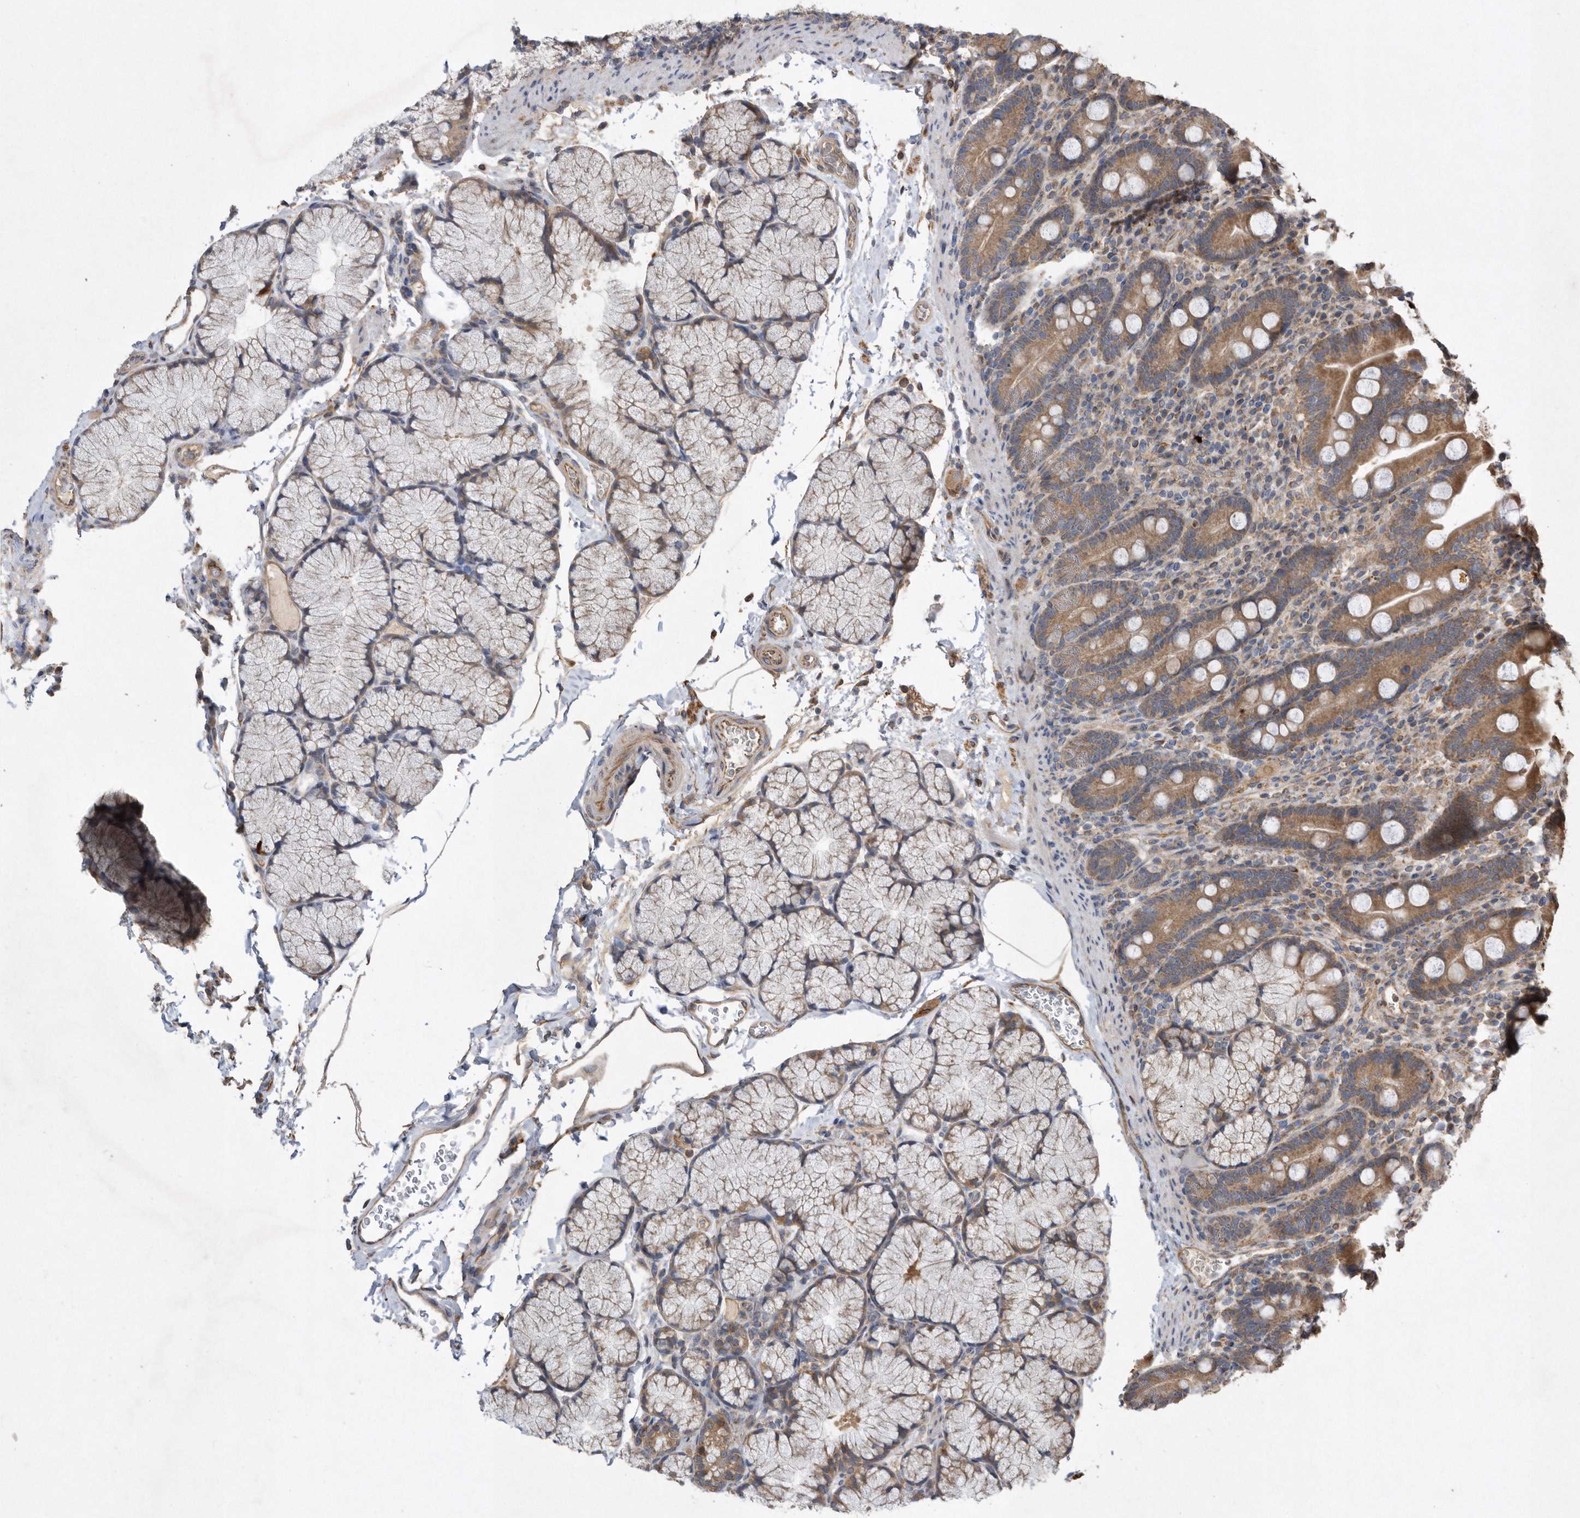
{"staining": {"intensity": "strong", "quantity": "25%-75%", "location": "cytoplasmic/membranous"}, "tissue": "duodenum", "cell_type": "Glandular cells", "image_type": "normal", "snomed": [{"axis": "morphology", "description": "Normal tissue, NOS"}, {"axis": "topography", "description": "Duodenum"}], "caption": "A high amount of strong cytoplasmic/membranous expression is identified in approximately 25%-75% of glandular cells in unremarkable duodenum. (DAB IHC with brightfield microscopy, high magnification).", "gene": "PON2", "patient": {"sex": "male", "age": 35}}